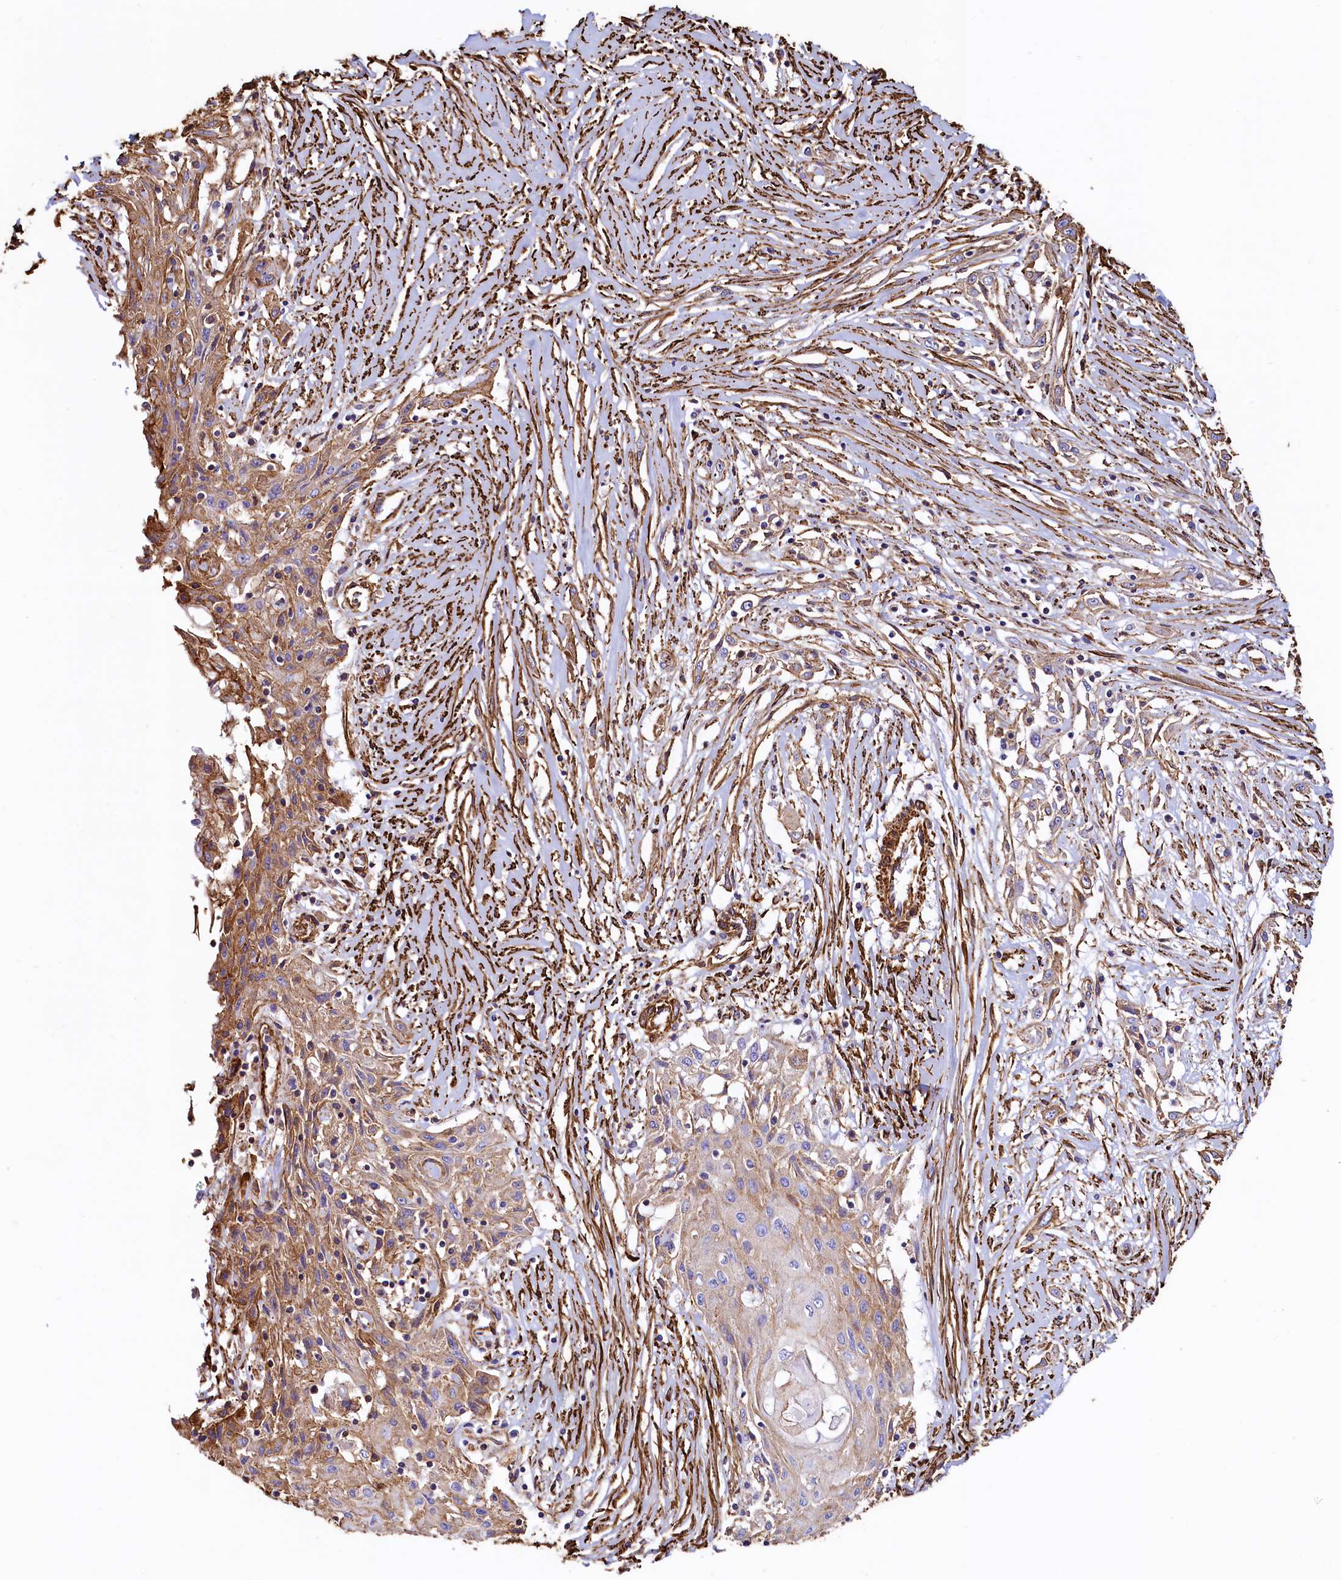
{"staining": {"intensity": "moderate", "quantity": "25%-75%", "location": "cytoplasmic/membranous"}, "tissue": "skin cancer", "cell_type": "Tumor cells", "image_type": "cancer", "snomed": [{"axis": "morphology", "description": "Squamous cell carcinoma, NOS"}, {"axis": "morphology", "description": "Squamous cell carcinoma, metastatic, NOS"}, {"axis": "topography", "description": "Skin"}, {"axis": "topography", "description": "Lymph node"}], "caption": "Immunohistochemical staining of human skin cancer shows moderate cytoplasmic/membranous protein staining in about 25%-75% of tumor cells.", "gene": "THBS1", "patient": {"sex": "male", "age": 75}}